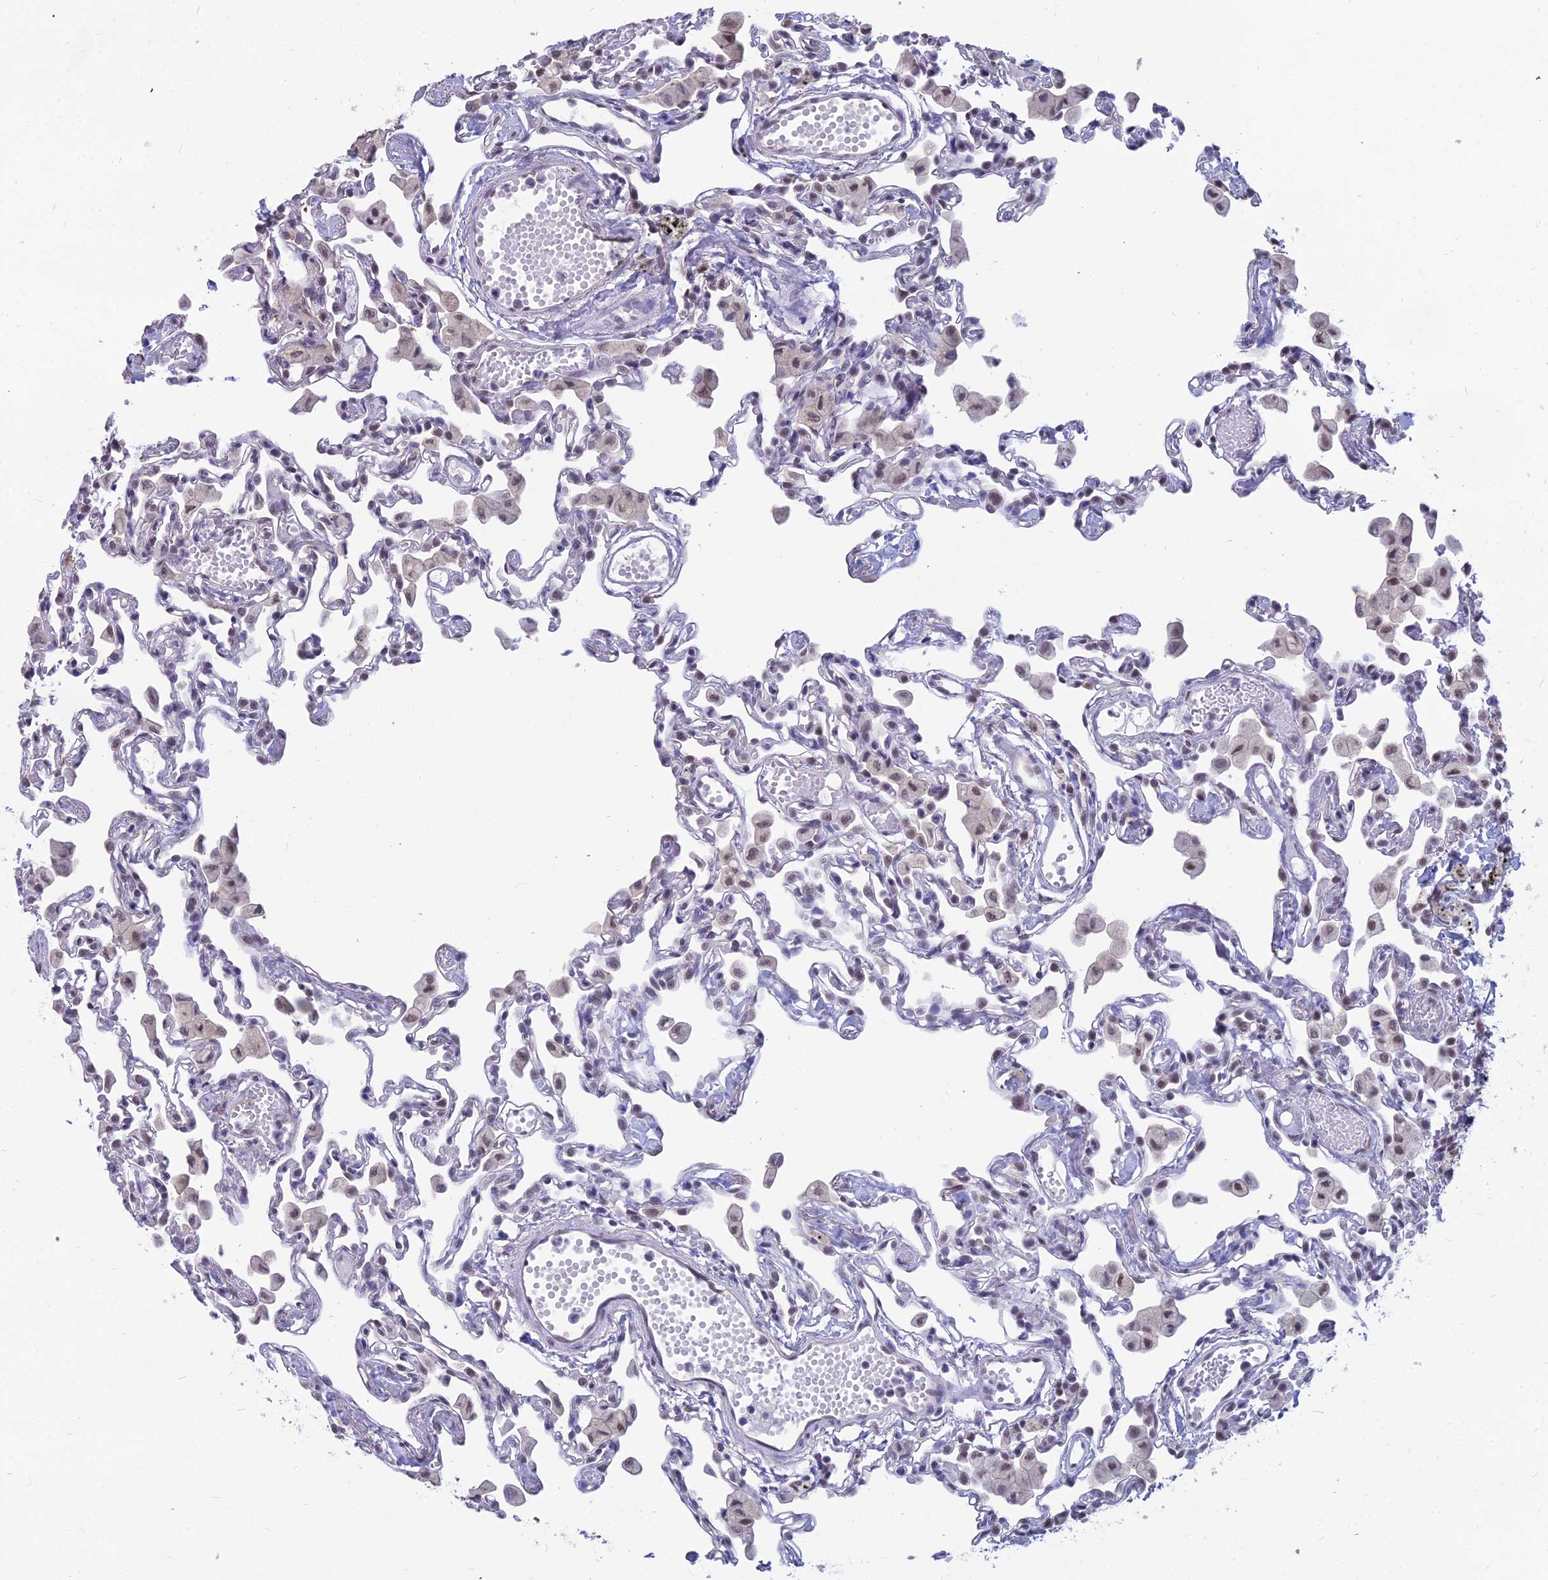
{"staining": {"intensity": "negative", "quantity": "none", "location": "none"}, "tissue": "lung", "cell_type": "Alveolar cells", "image_type": "normal", "snomed": [{"axis": "morphology", "description": "Normal tissue, NOS"}, {"axis": "topography", "description": "Bronchus"}, {"axis": "topography", "description": "Lung"}], "caption": "This is an IHC histopathology image of normal lung. There is no staining in alveolar cells.", "gene": "SRSF7", "patient": {"sex": "female", "age": 49}}